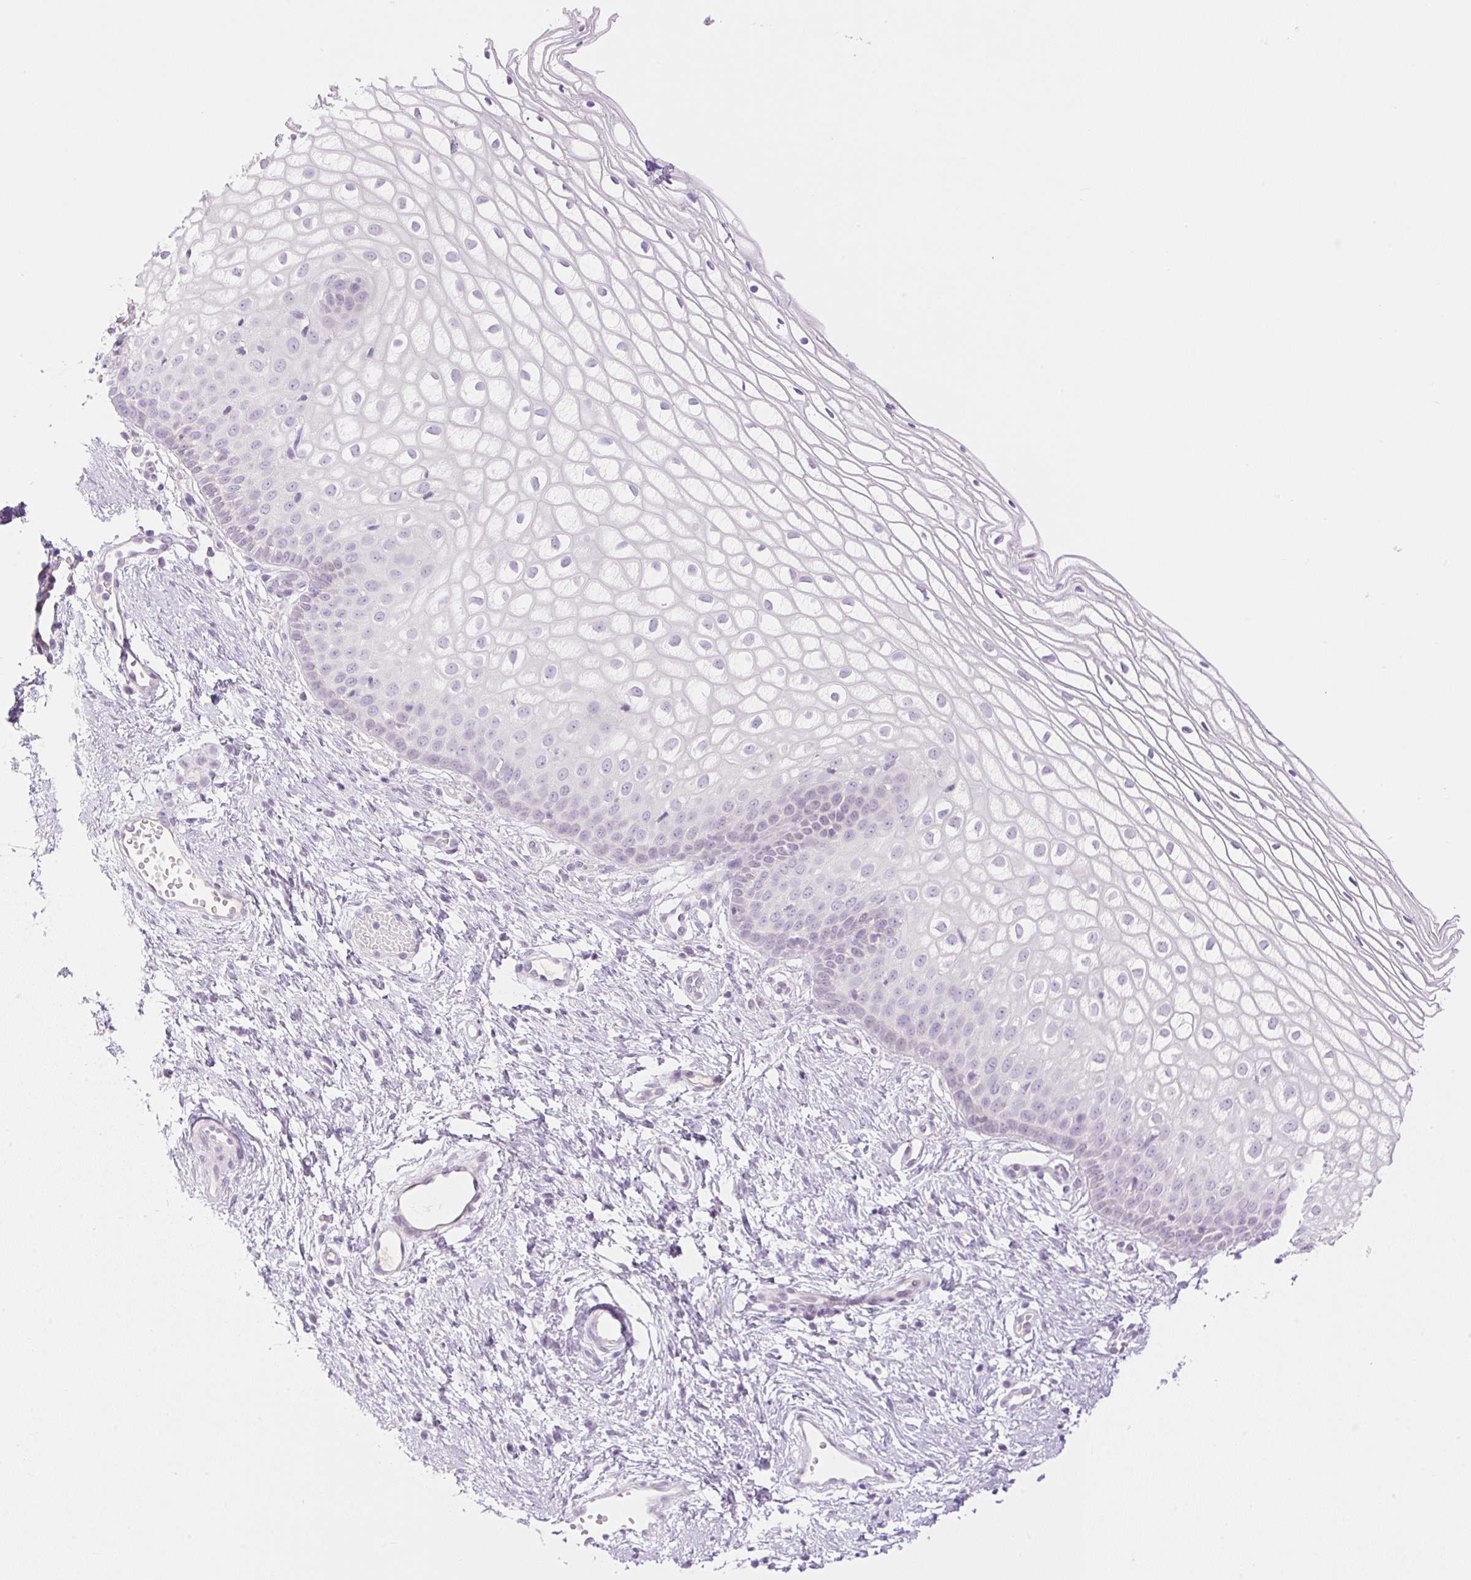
{"staining": {"intensity": "negative", "quantity": "none", "location": "none"}, "tissue": "cervix", "cell_type": "Glandular cells", "image_type": "normal", "snomed": [{"axis": "morphology", "description": "Normal tissue, NOS"}, {"axis": "topography", "description": "Cervix"}], "caption": "This is an immunohistochemistry photomicrograph of normal human cervix. There is no staining in glandular cells.", "gene": "TBX15", "patient": {"sex": "female", "age": 36}}